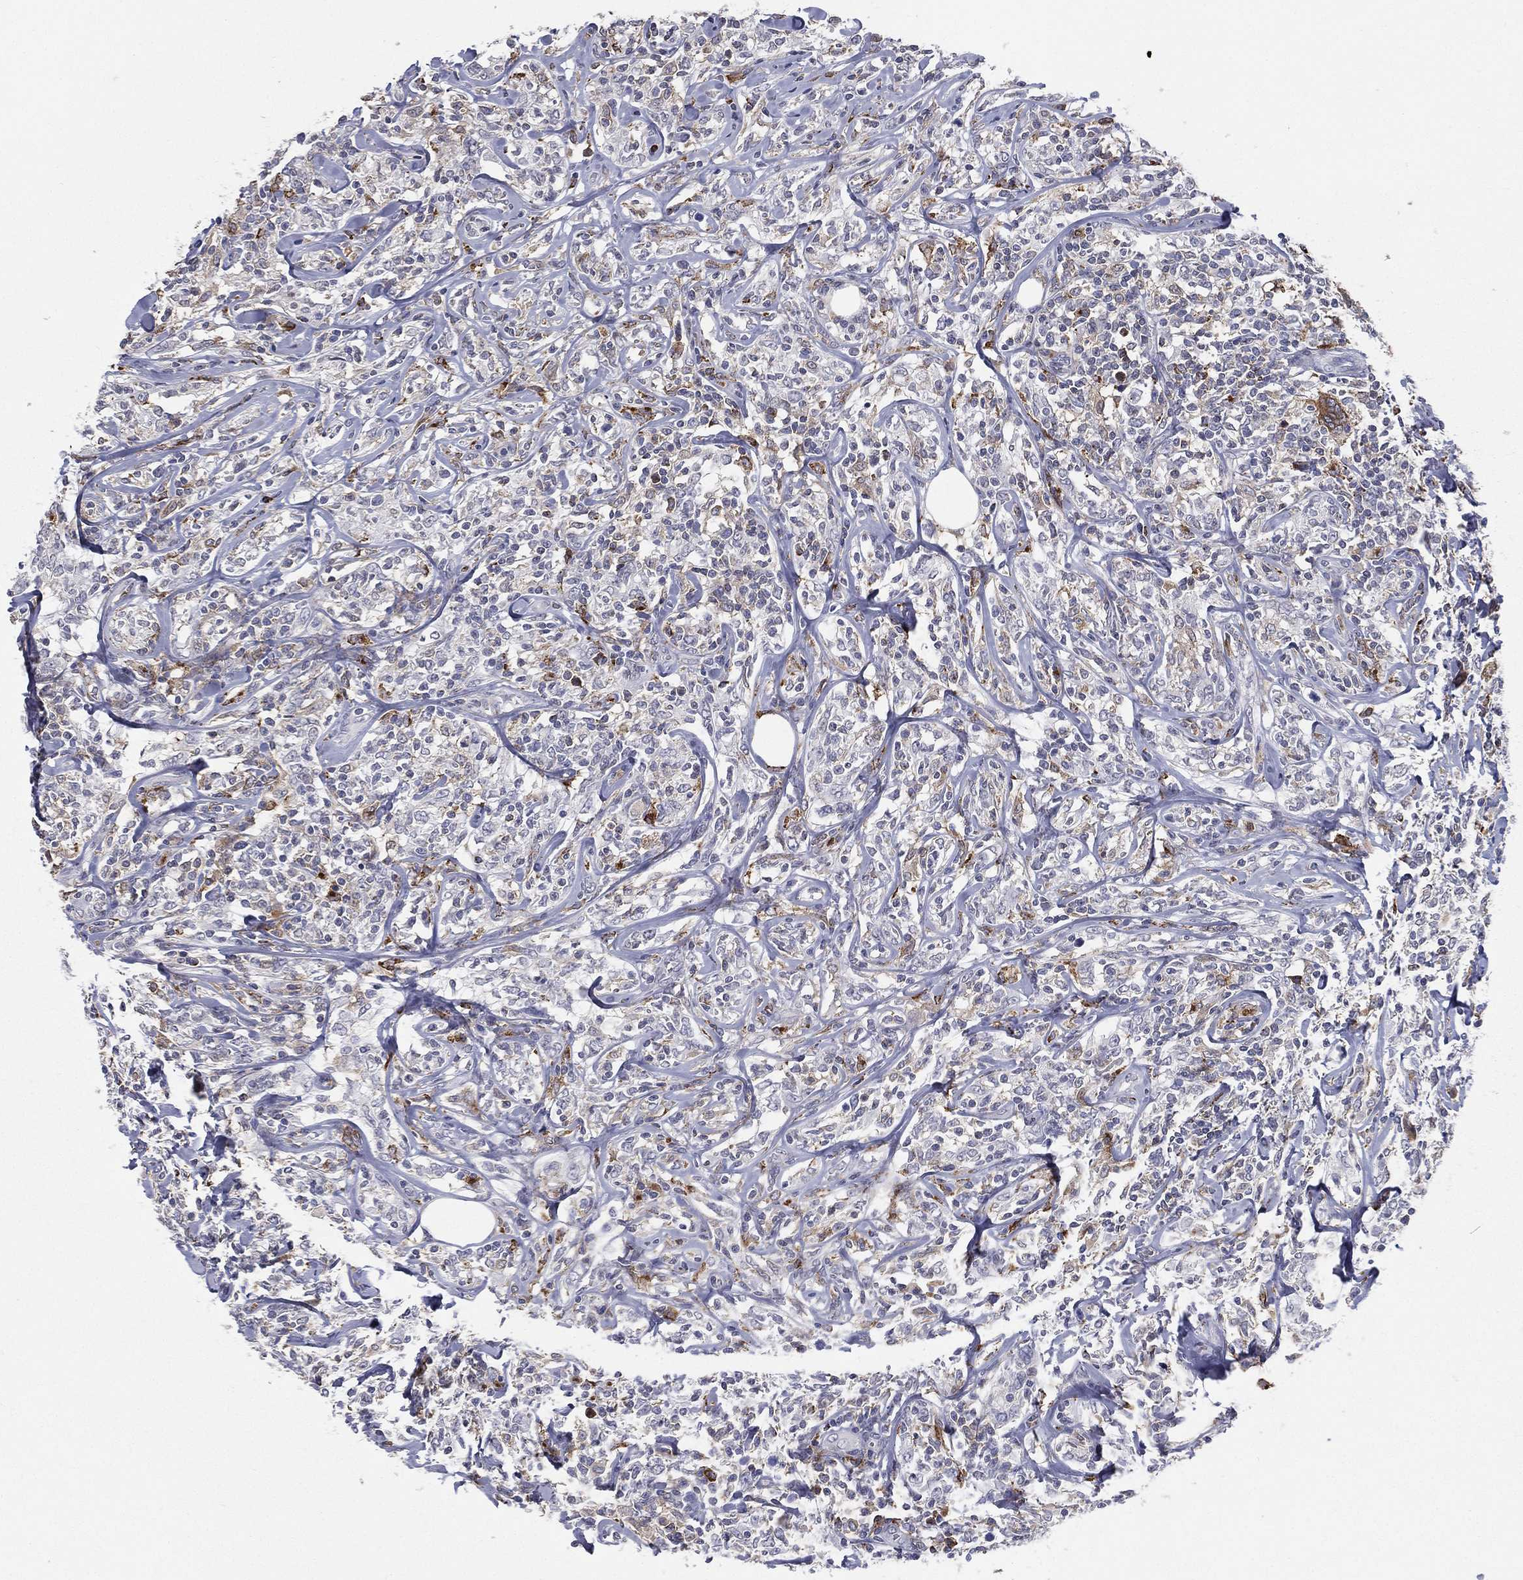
{"staining": {"intensity": "moderate", "quantity": "<25%", "location": "cytoplasmic/membranous"}, "tissue": "lymphoma", "cell_type": "Tumor cells", "image_type": "cancer", "snomed": [{"axis": "morphology", "description": "Malignant lymphoma, non-Hodgkin's type, High grade"}, {"axis": "topography", "description": "Lymph node"}], "caption": "A high-resolution image shows immunohistochemistry (IHC) staining of lymphoma, which displays moderate cytoplasmic/membranous staining in about <25% of tumor cells. The staining was performed using DAB to visualize the protein expression in brown, while the nuclei were stained in blue with hematoxylin (Magnification: 20x).", "gene": "EVI2B", "patient": {"sex": "female", "age": 84}}